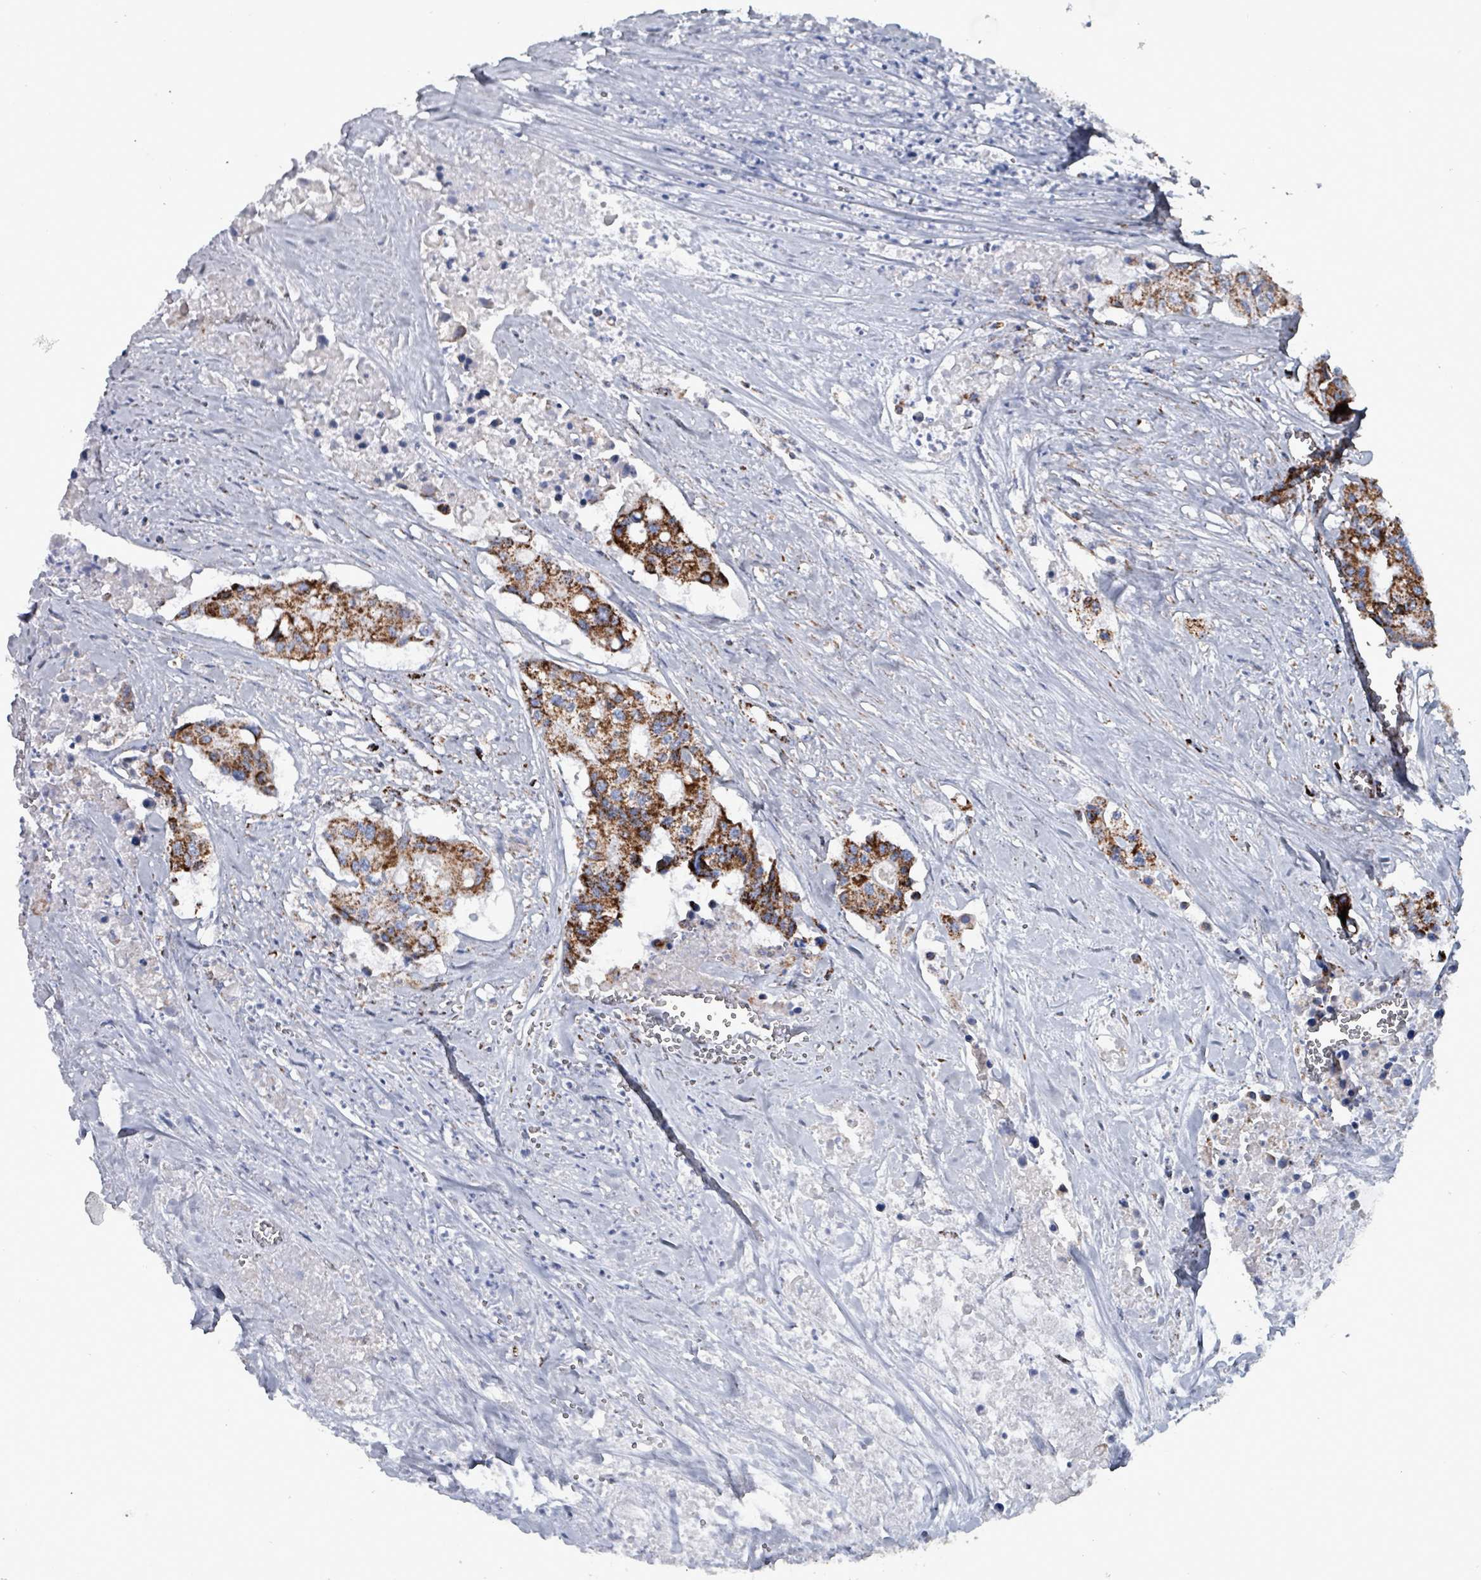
{"staining": {"intensity": "strong", "quantity": "25%-75%", "location": "cytoplasmic/membranous"}, "tissue": "colorectal cancer", "cell_type": "Tumor cells", "image_type": "cancer", "snomed": [{"axis": "morphology", "description": "Adenocarcinoma, NOS"}, {"axis": "topography", "description": "Colon"}], "caption": "Immunohistochemical staining of colorectal cancer exhibits high levels of strong cytoplasmic/membranous staining in about 25%-75% of tumor cells. The protein is shown in brown color, while the nuclei are stained blue.", "gene": "IDH3B", "patient": {"sex": "male", "age": 77}}